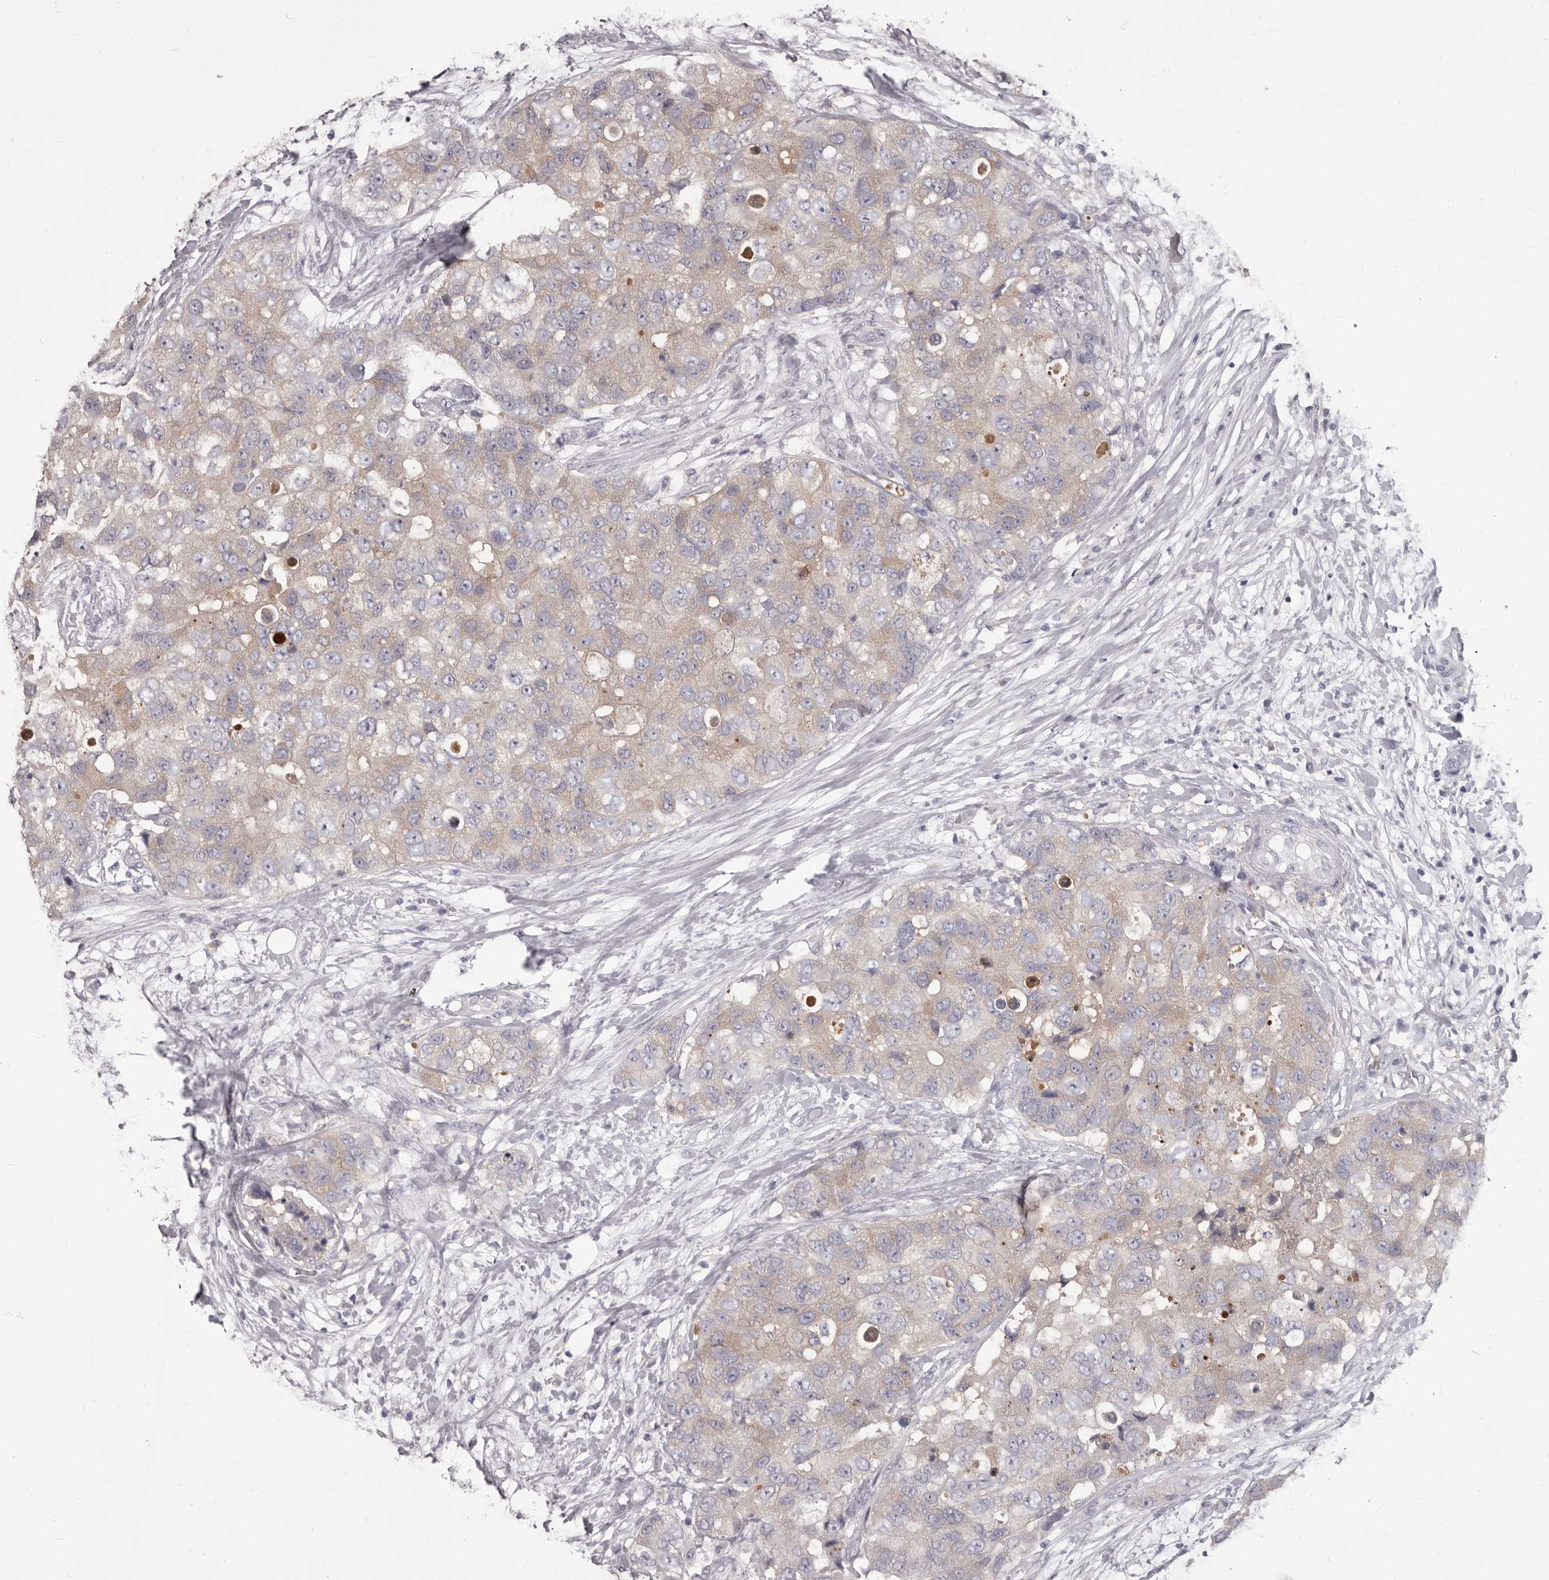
{"staining": {"intensity": "weak", "quantity": "25%-75%", "location": "cytoplasmic/membranous"}, "tissue": "breast cancer", "cell_type": "Tumor cells", "image_type": "cancer", "snomed": [{"axis": "morphology", "description": "Duct carcinoma"}, {"axis": "topography", "description": "Breast"}], "caption": "Immunohistochemical staining of infiltrating ductal carcinoma (breast) demonstrates low levels of weak cytoplasmic/membranous protein positivity in about 25%-75% of tumor cells. Using DAB (brown) and hematoxylin (blue) stains, captured at high magnification using brightfield microscopy.", "gene": "APEH", "patient": {"sex": "female", "age": 62}}